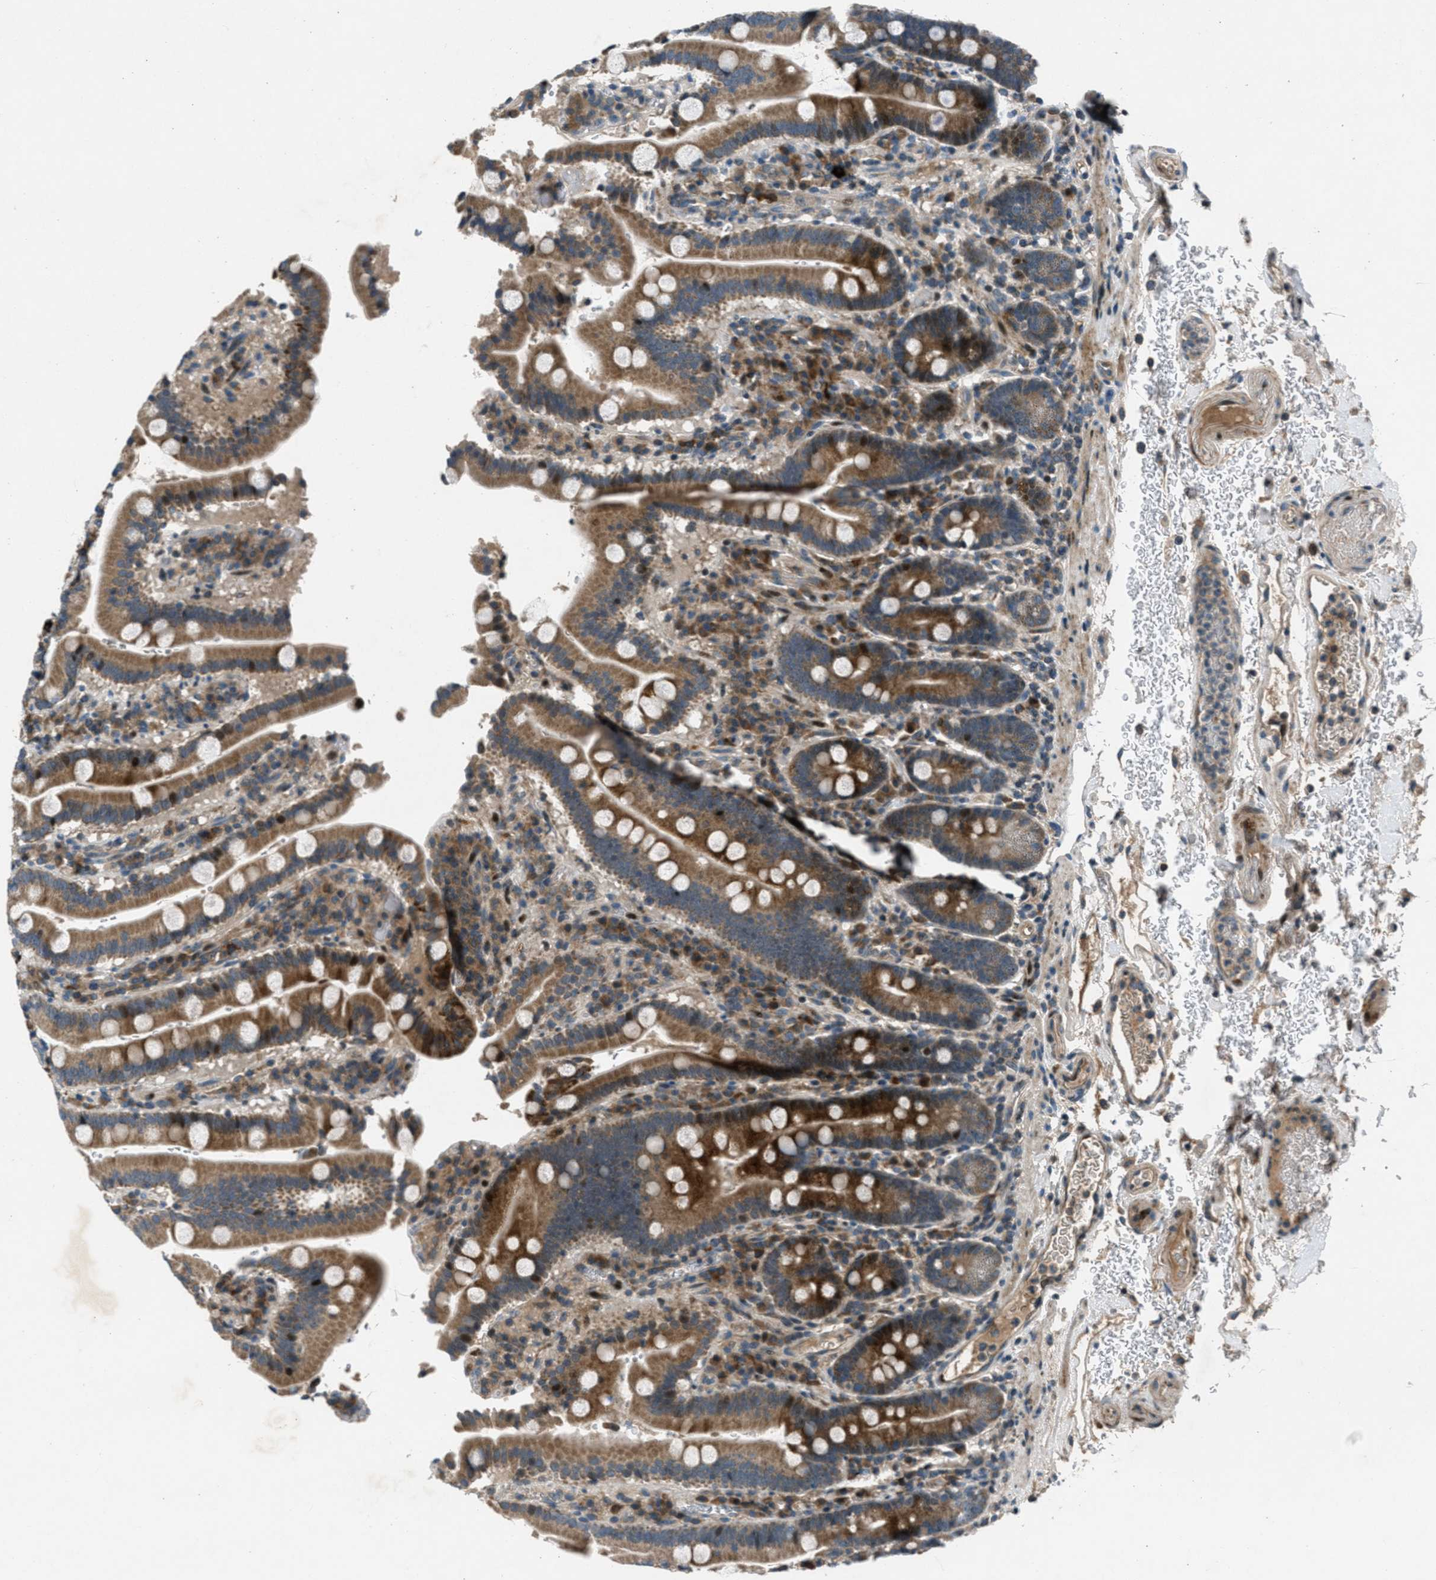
{"staining": {"intensity": "strong", "quantity": ">75%", "location": "cytoplasmic/membranous,nuclear"}, "tissue": "duodenum", "cell_type": "Glandular cells", "image_type": "normal", "snomed": [{"axis": "morphology", "description": "Normal tissue, NOS"}, {"axis": "topography", "description": "Small intestine, NOS"}], "caption": "Immunohistochemical staining of benign duodenum exhibits strong cytoplasmic/membranous,nuclear protein staining in about >75% of glandular cells. The staining was performed using DAB, with brown indicating positive protein expression. Nuclei are stained blue with hematoxylin.", "gene": "CLEC2D", "patient": {"sex": "female", "age": 71}}